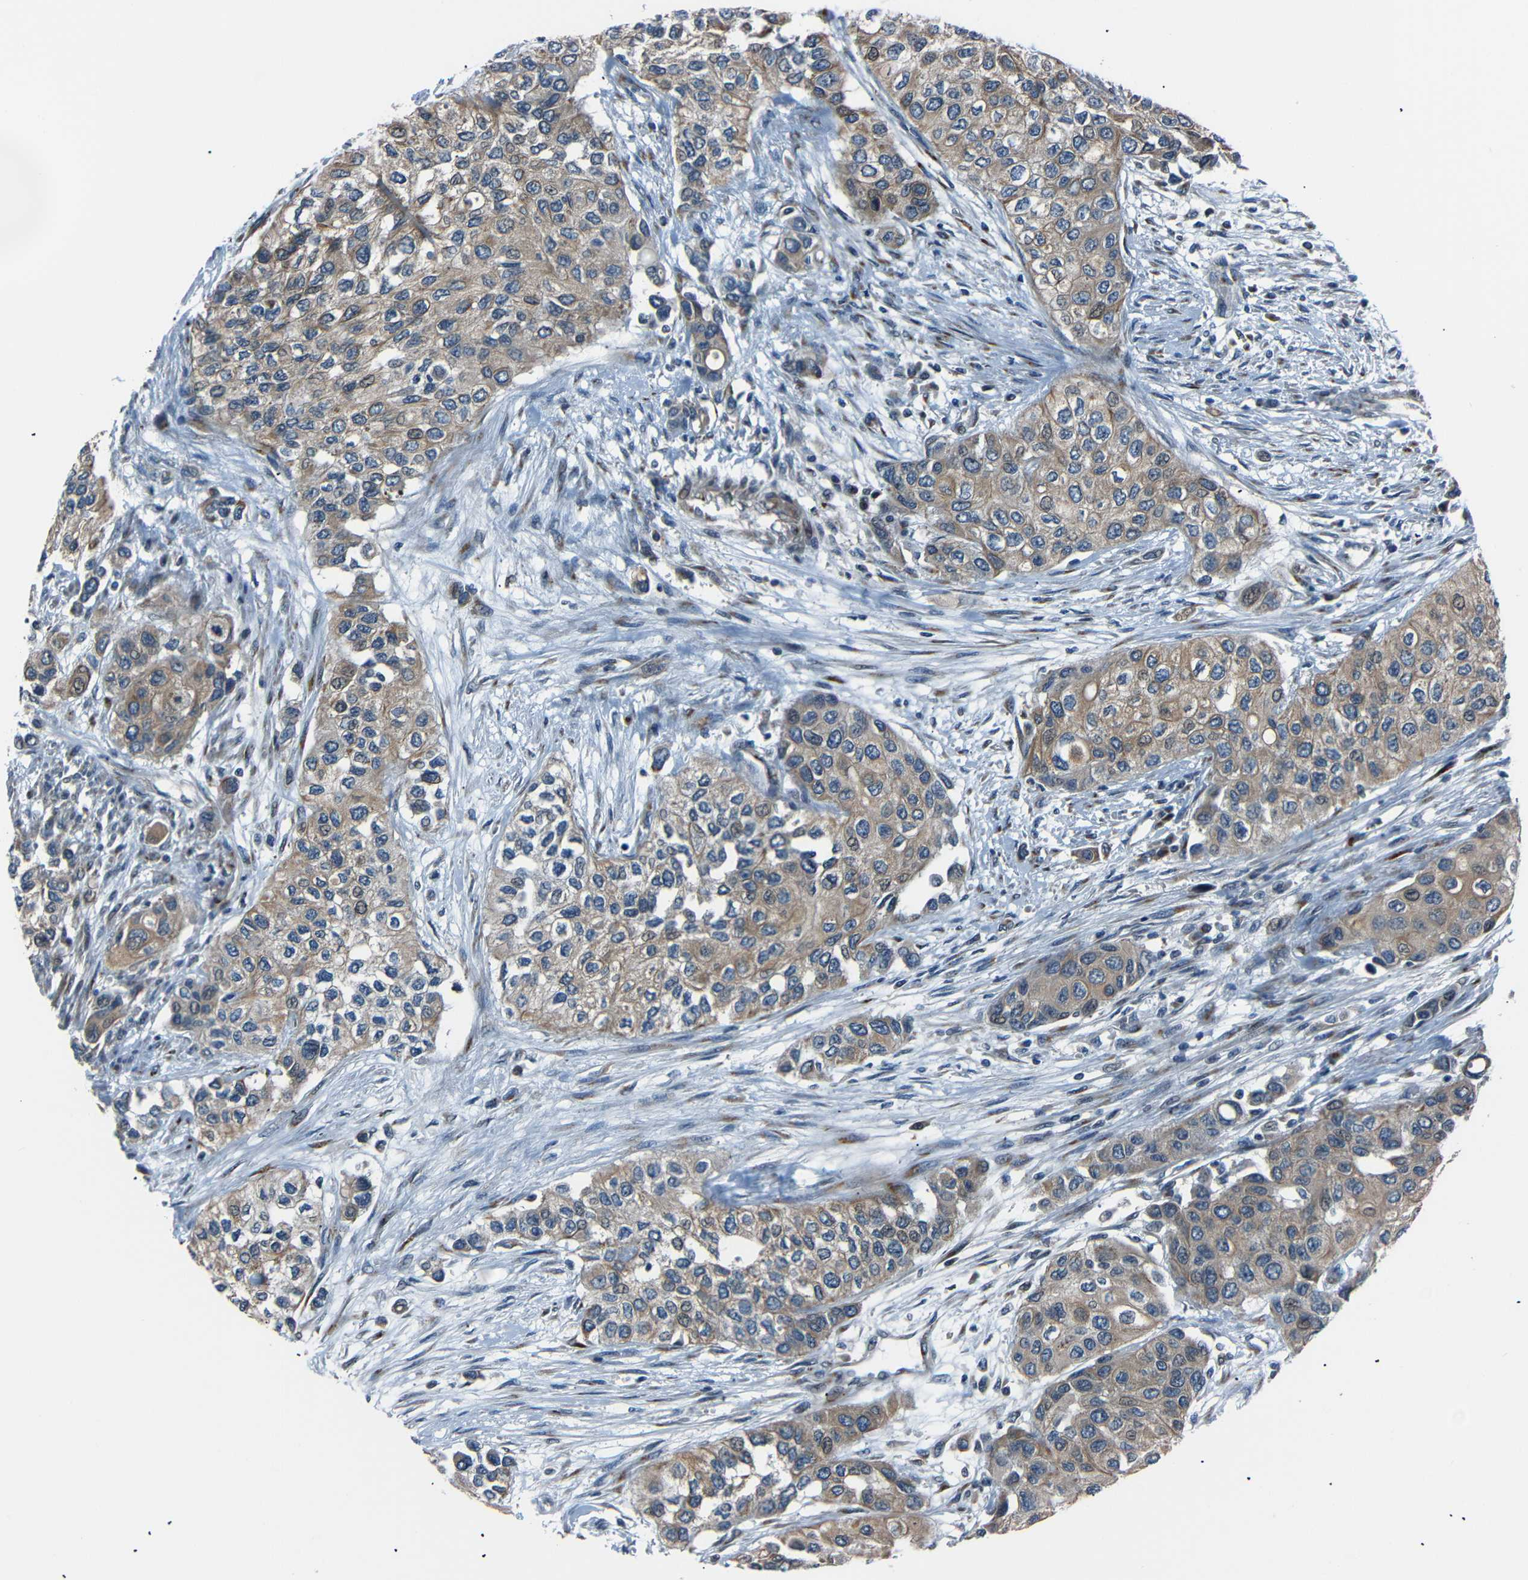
{"staining": {"intensity": "weak", "quantity": ">75%", "location": "cytoplasmic/membranous"}, "tissue": "urothelial cancer", "cell_type": "Tumor cells", "image_type": "cancer", "snomed": [{"axis": "morphology", "description": "Urothelial carcinoma, High grade"}, {"axis": "topography", "description": "Urinary bladder"}], "caption": "Human urothelial carcinoma (high-grade) stained with a protein marker shows weak staining in tumor cells.", "gene": "AKAP9", "patient": {"sex": "female", "age": 56}}